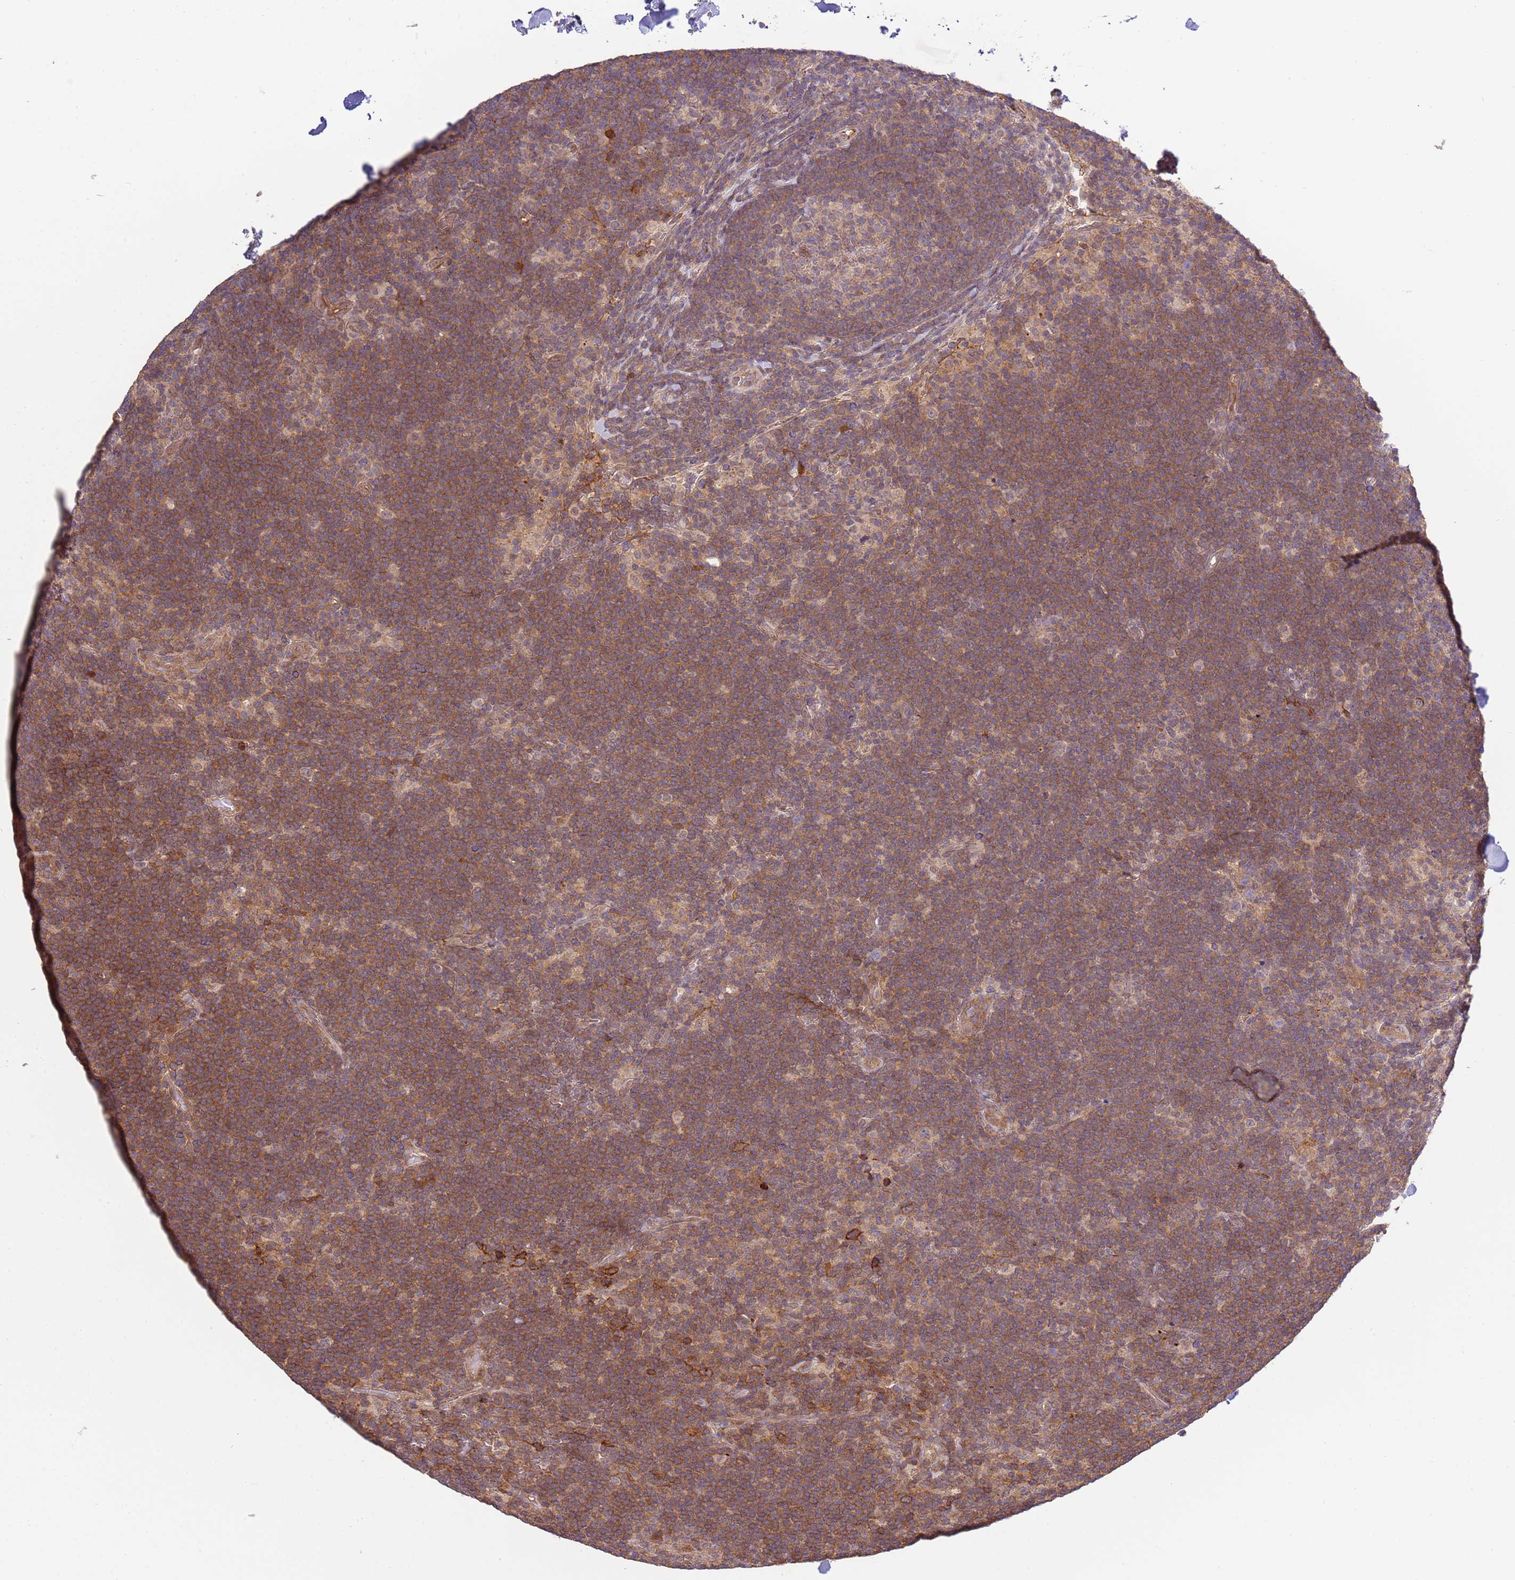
{"staining": {"intensity": "moderate", "quantity": "<25%", "location": "cytoplasmic/membranous"}, "tissue": "lymphoma", "cell_type": "Tumor cells", "image_type": "cancer", "snomed": [{"axis": "morphology", "description": "Hodgkin's disease, NOS"}, {"axis": "topography", "description": "Lymph node"}], "caption": "Brown immunohistochemical staining in lymphoma displays moderate cytoplasmic/membranous positivity in approximately <25% of tumor cells.", "gene": "ZNF624", "patient": {"sex": "female", "age": 57}}